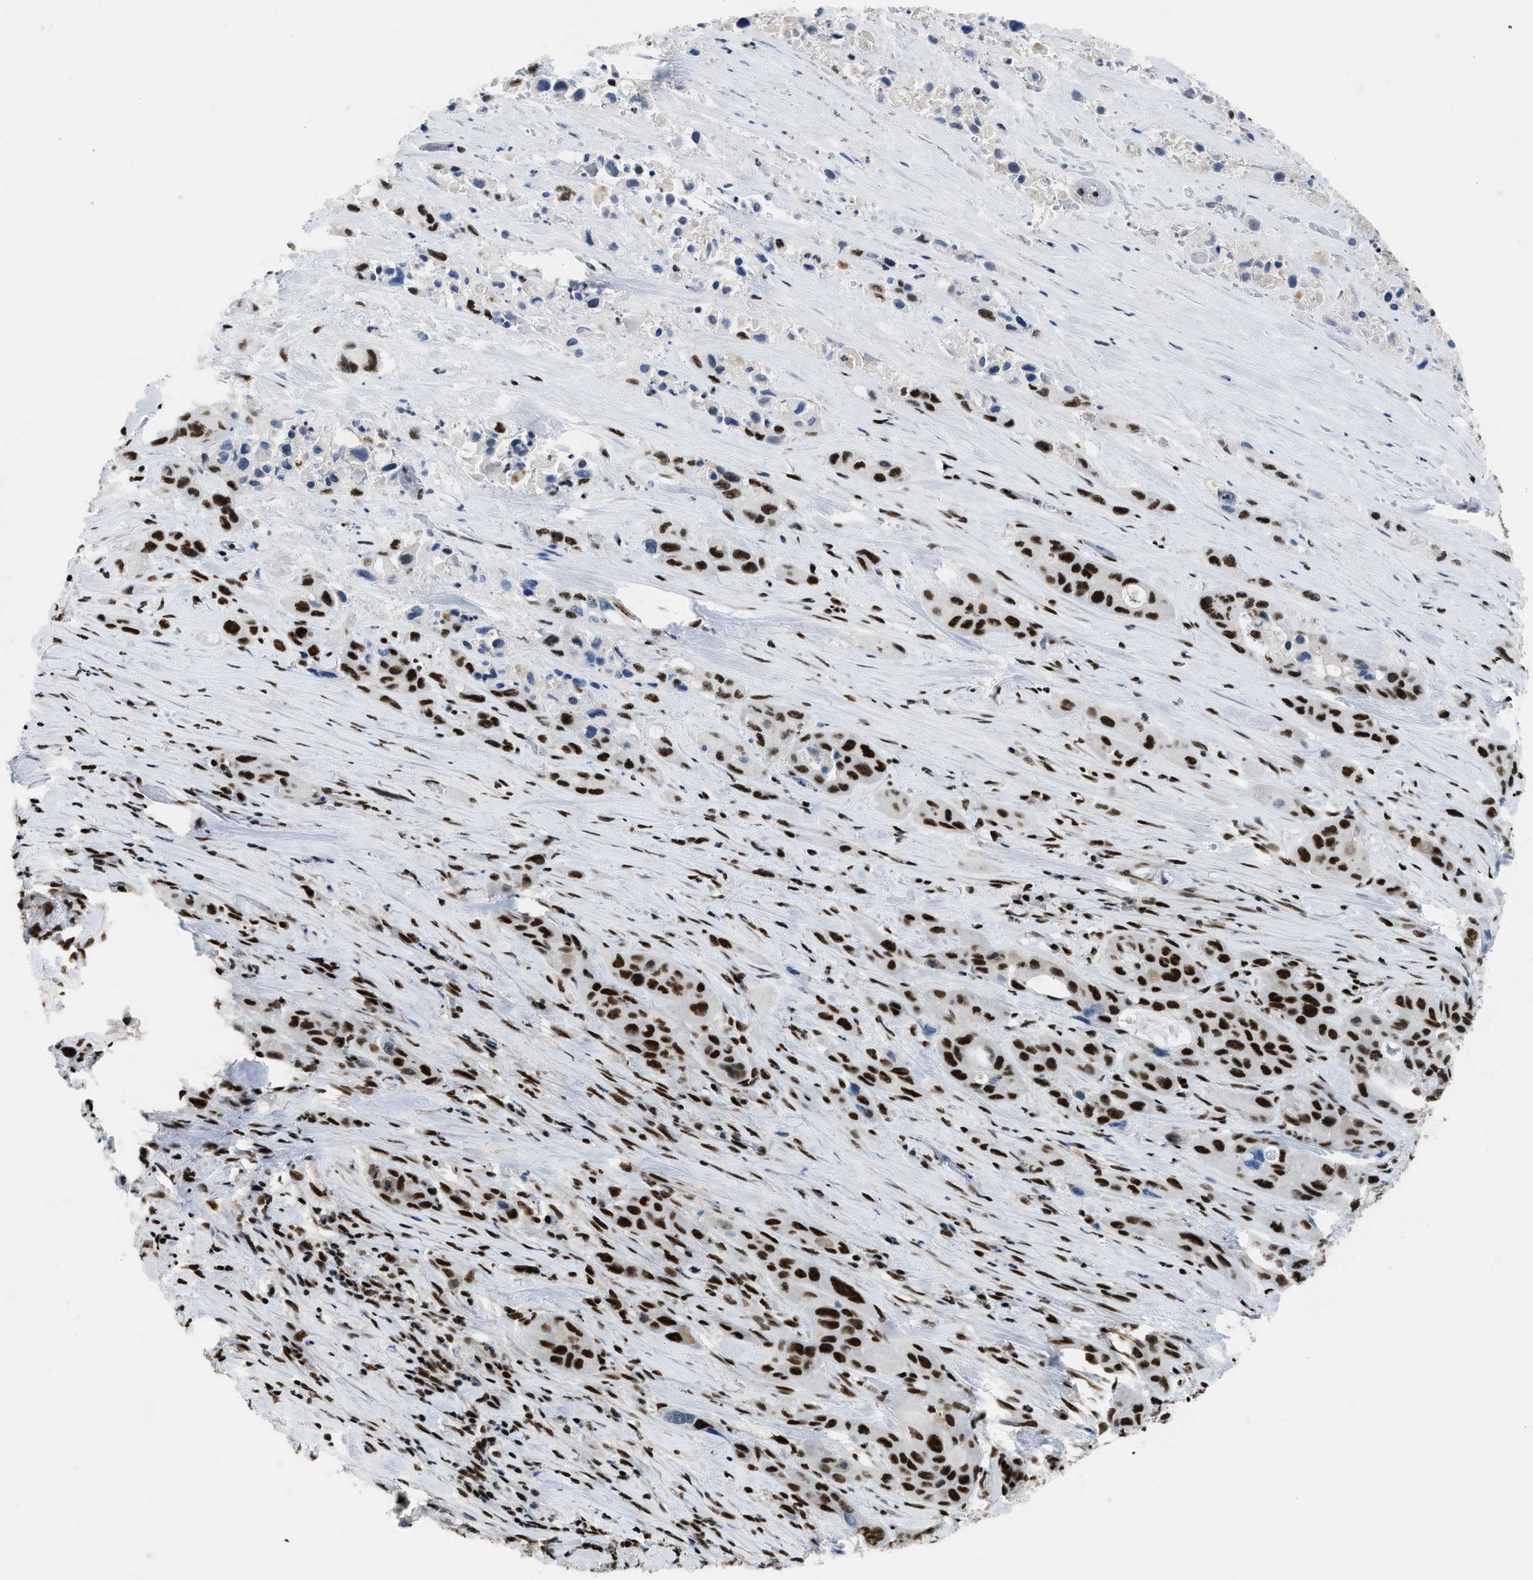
{"staining": {"intensity": "strong", "quantity": ">75%", "location": "nuclear"}, "tissue": "pancreatic cancer", "cell_type": "Tumor cells", "image_type": "cancer", "snomed": [{"axis": "morphology", "description": "Adenocarcinoma, NOS"}, {"axis": "topography", "description": "Pancreas"}], "caption": "Immunohistochemical staining of human pancreatic cancer (adenocarcinoma) demonstrates strong nuclear protein positivity in about >75% of tumor cells.", "gene": "SCAF4", "patient": {"sex": "male", "age": 53}}